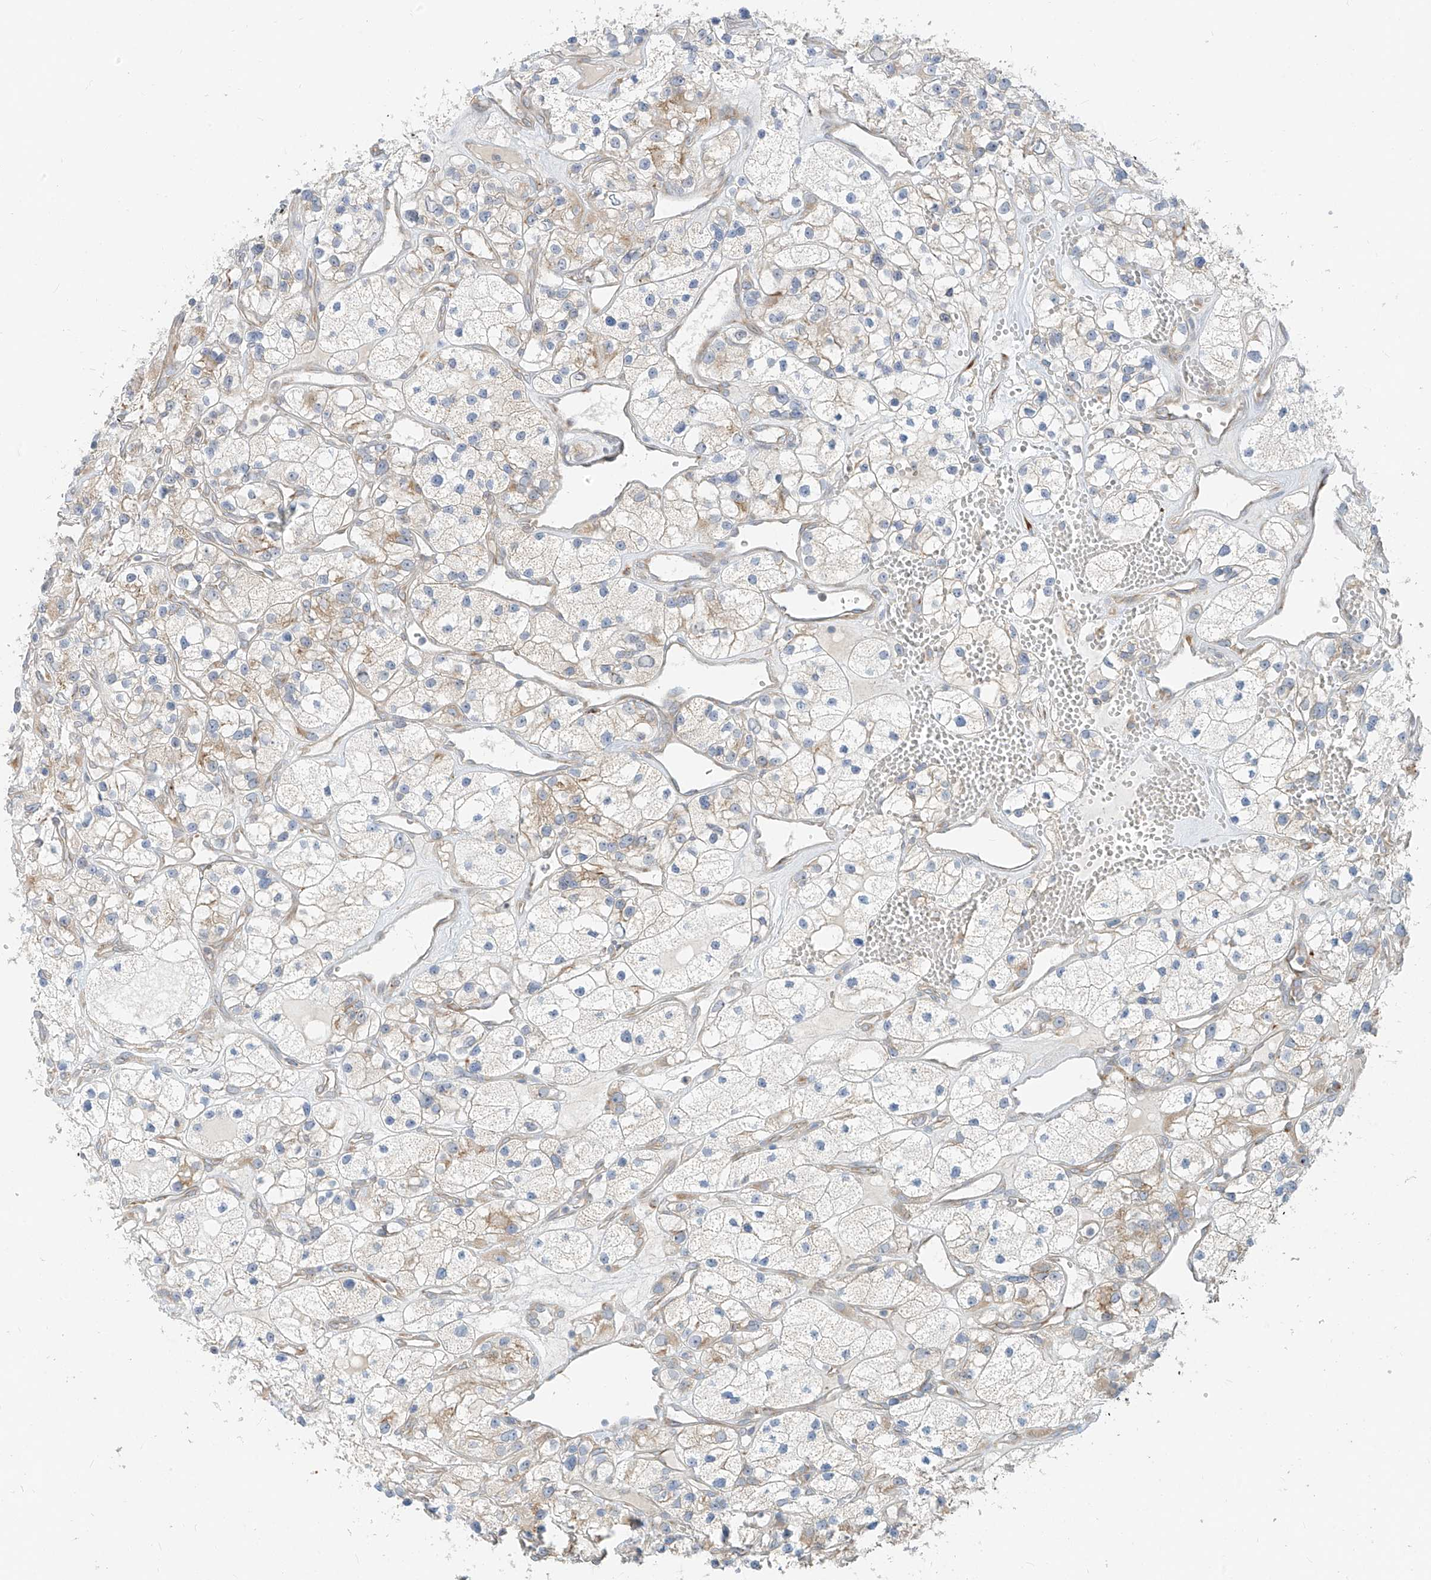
{"staining": {"intensity": "moderate", "quantity": "<25%", "location": "cytoplasmic/membranous"}, "tissue": "renal cancer", "cell_type": "Tumor cells", "image_type": "cancer", "snomed": [{"axis": "morphology", "description": "Adenocarcinoma, NOS"}, {"axis": "topography", "description": "Kidney"}], "caption": "Renal adenocarcinoma stained with a protein marker displays moderate staining in tumor cells.", "gene": "STT3A", "patient": {"sex": "female", "age": 57}}